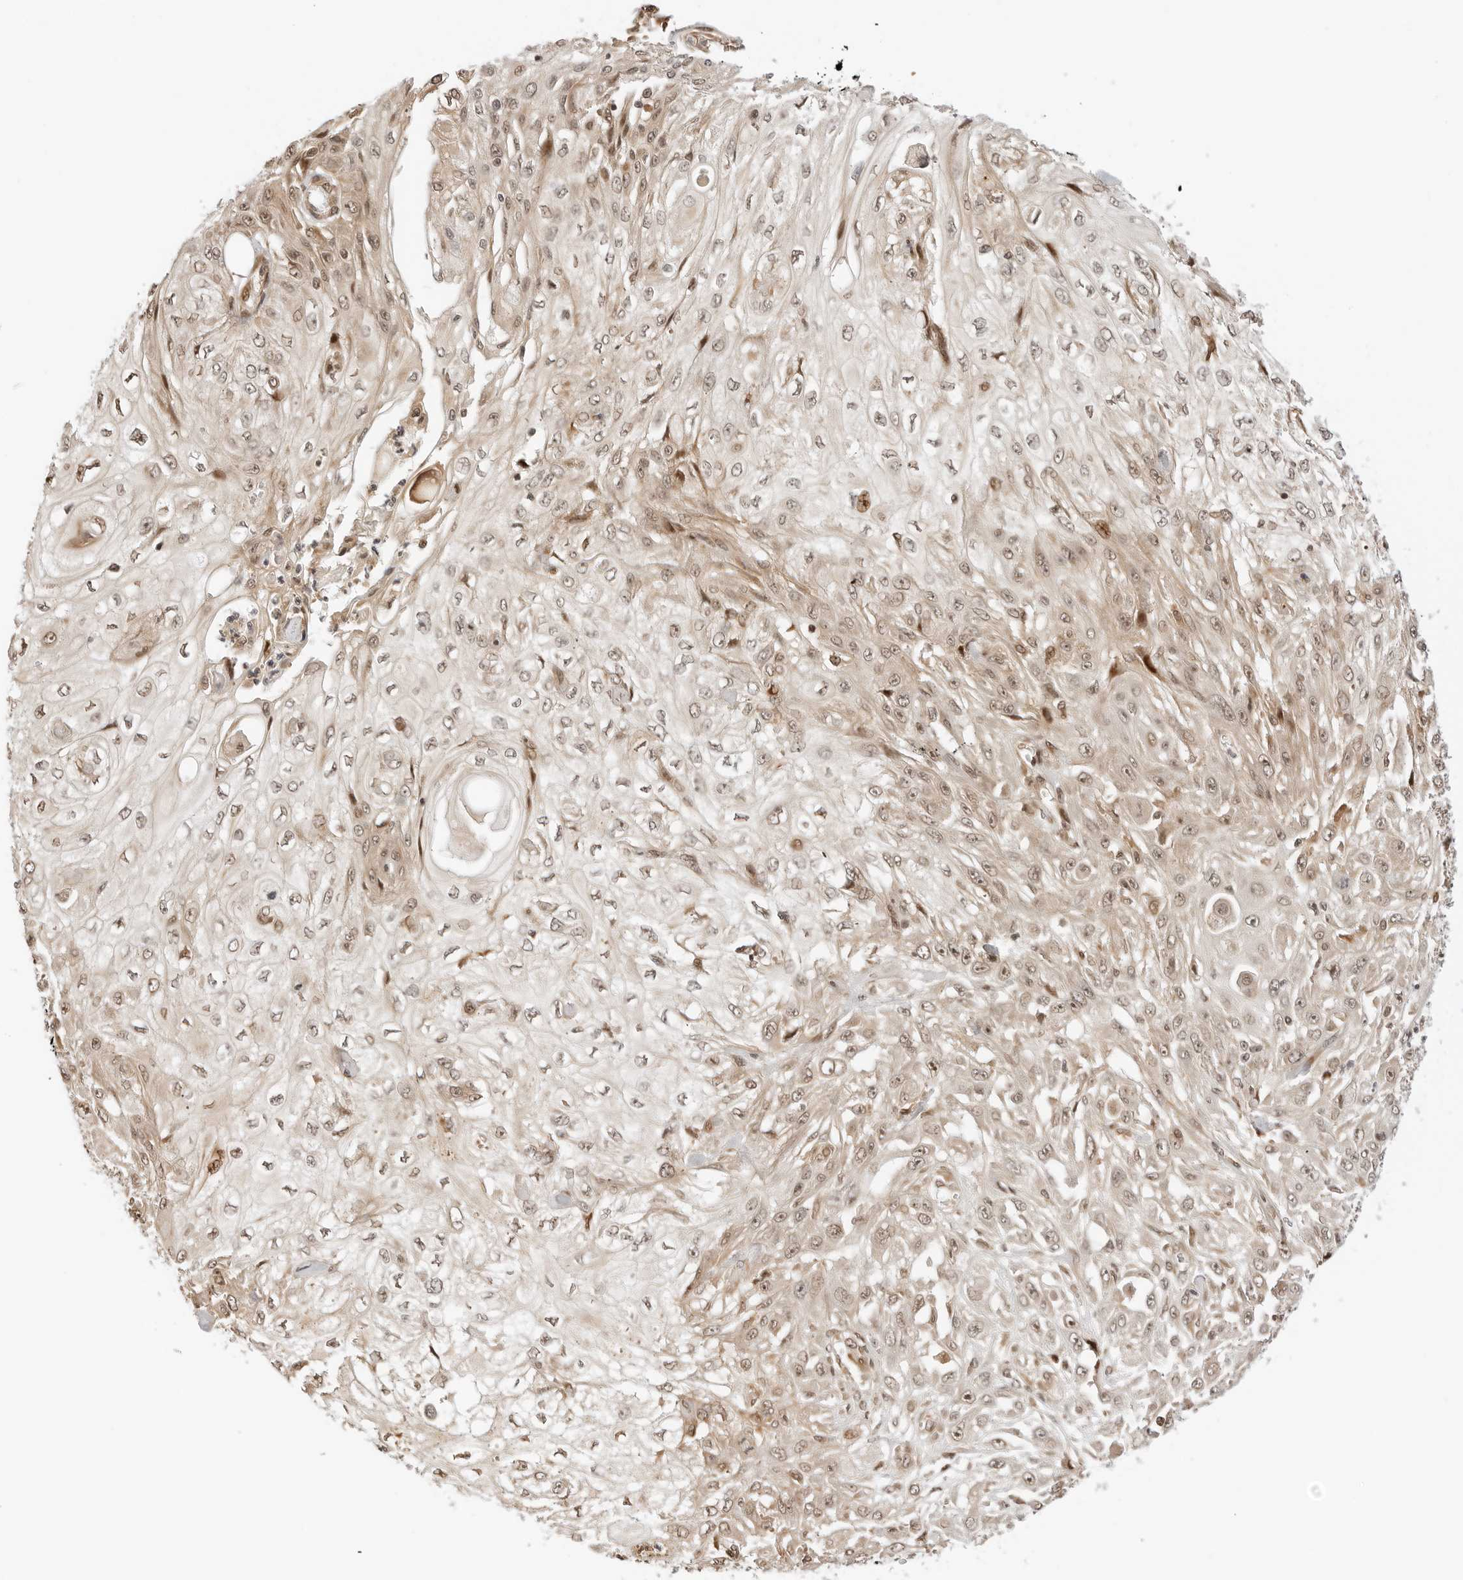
{"staining": {"intensity": "weak", "quantity": ">75%", "location": "cytoplasmic/membranous,nuclear"}, "tissue": "skin cancer", "cell_type": "Tumor cells", "image_type": "cancer", "snomed": [{"axis": "morphology", "description": "Squamous cell carcinoma, NOS"}, {"axis": "morphology", "description": "Squamous cell carcinoma, metastatic, NOS"}, {"axis": "topography", "description": "Skin"}, {"axis": "topography", "description": "Lymph node"}], "caption": "Brown immunohistochemical staining in human skin cancer exhibits weak cytoplasmic/membranous and nuclear staining in approximately >75% of tumor cells.", "gene": "GEM", "patient": {"sex": "male", "age": 75}}